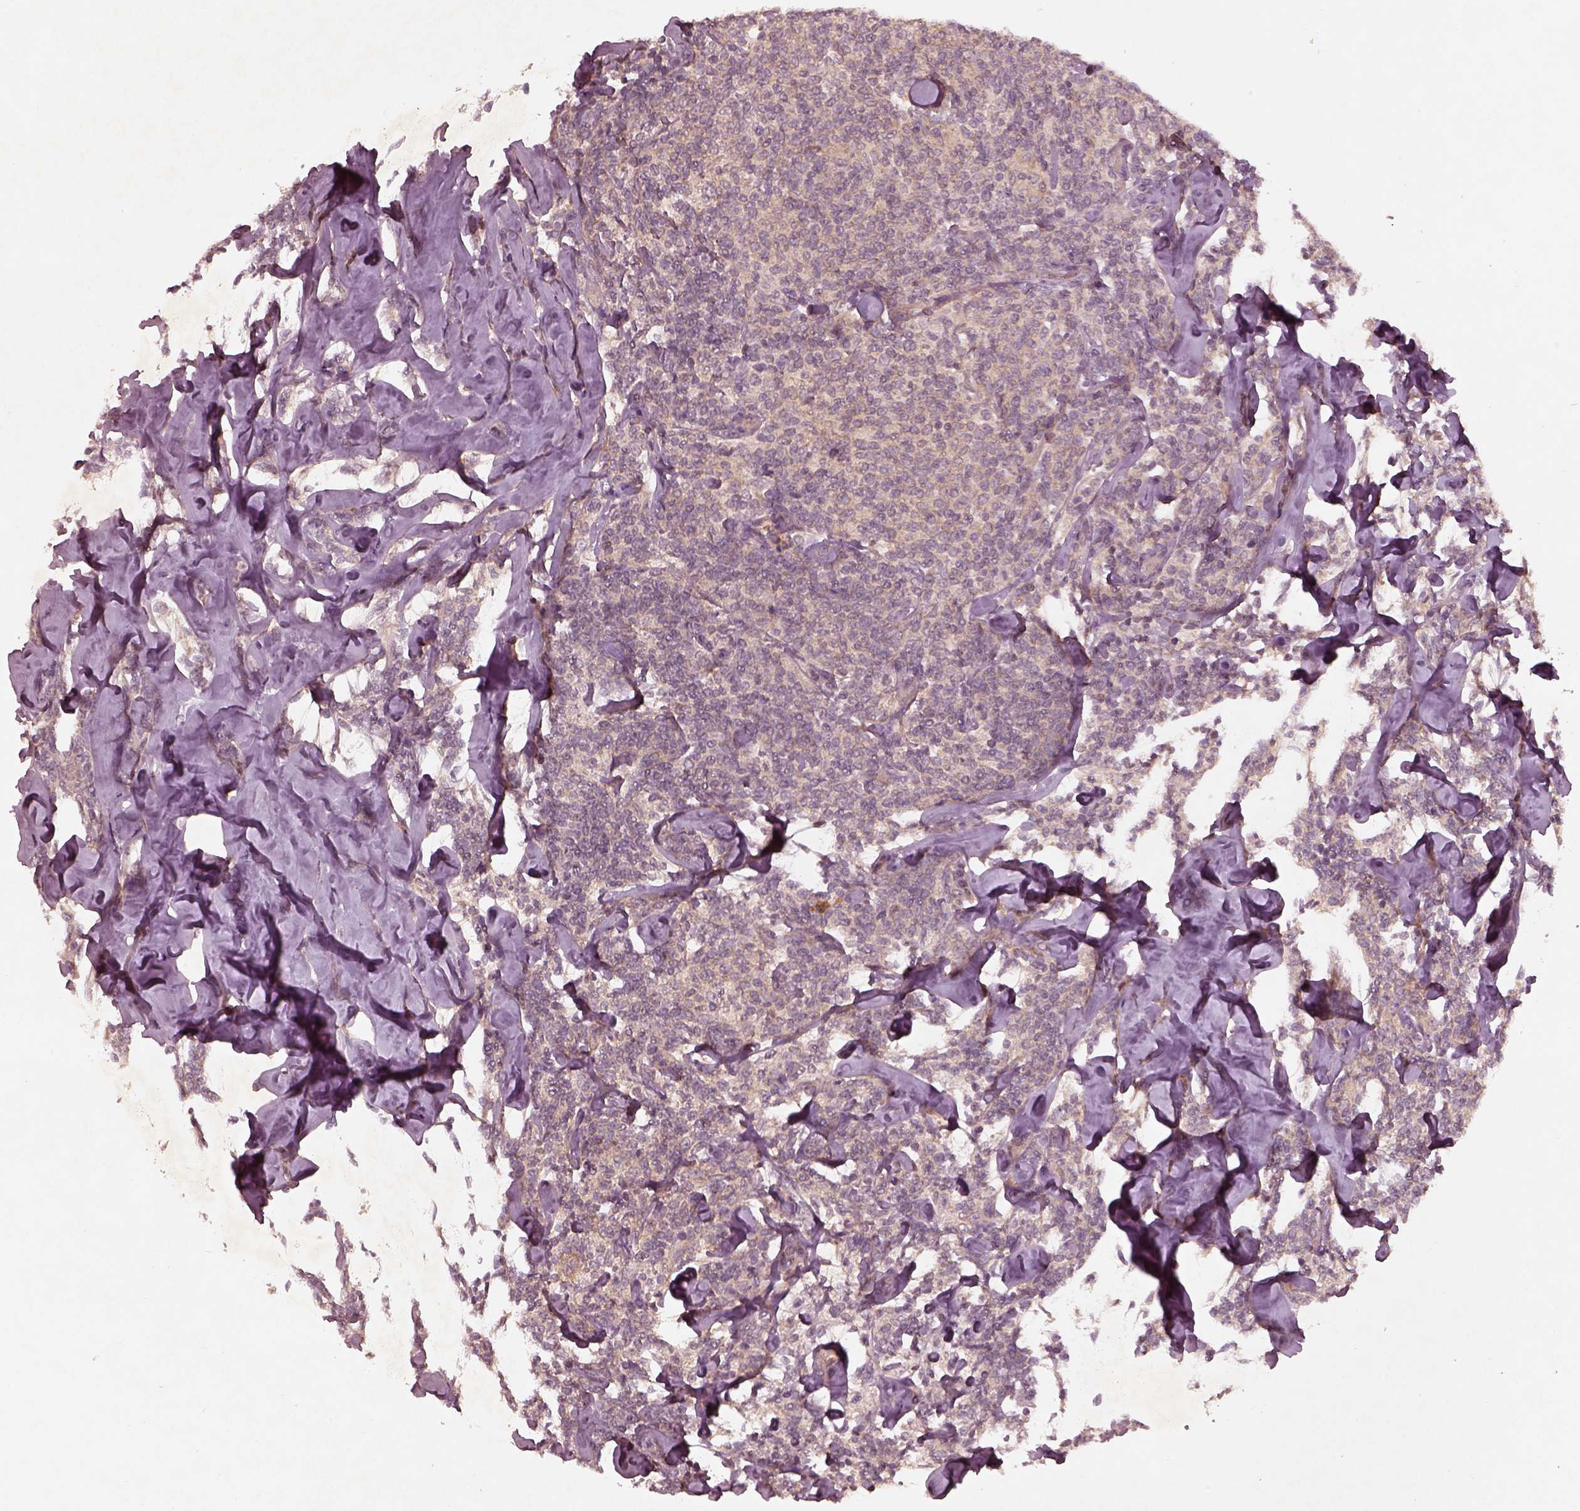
{"staining": {"intensity": "weak", "quantity": ">75%", "location": "cytoplasmic/membranous"}, "tissue": "lymphoma", "cell_type": "Tumor cells", "image_type": "cancer", "snomed": [{"axis": "morphology", "description": "Malignant lymphoma, non-Hodgkin's type, Low grade"}, {"axis": "topography", "description": "Lymph node"}], "caption": "Tumor cells reveal low levels of weak cytoplasmic/membranous positivity in about >75% of cells in malignant lymphoma, non-Hodgkin's type (low-grade). (DAB = brown stain, brightfield microscopy at high magnification).", "gene": "FAM234A", "patient": {"sex": "female", "age": 56}}